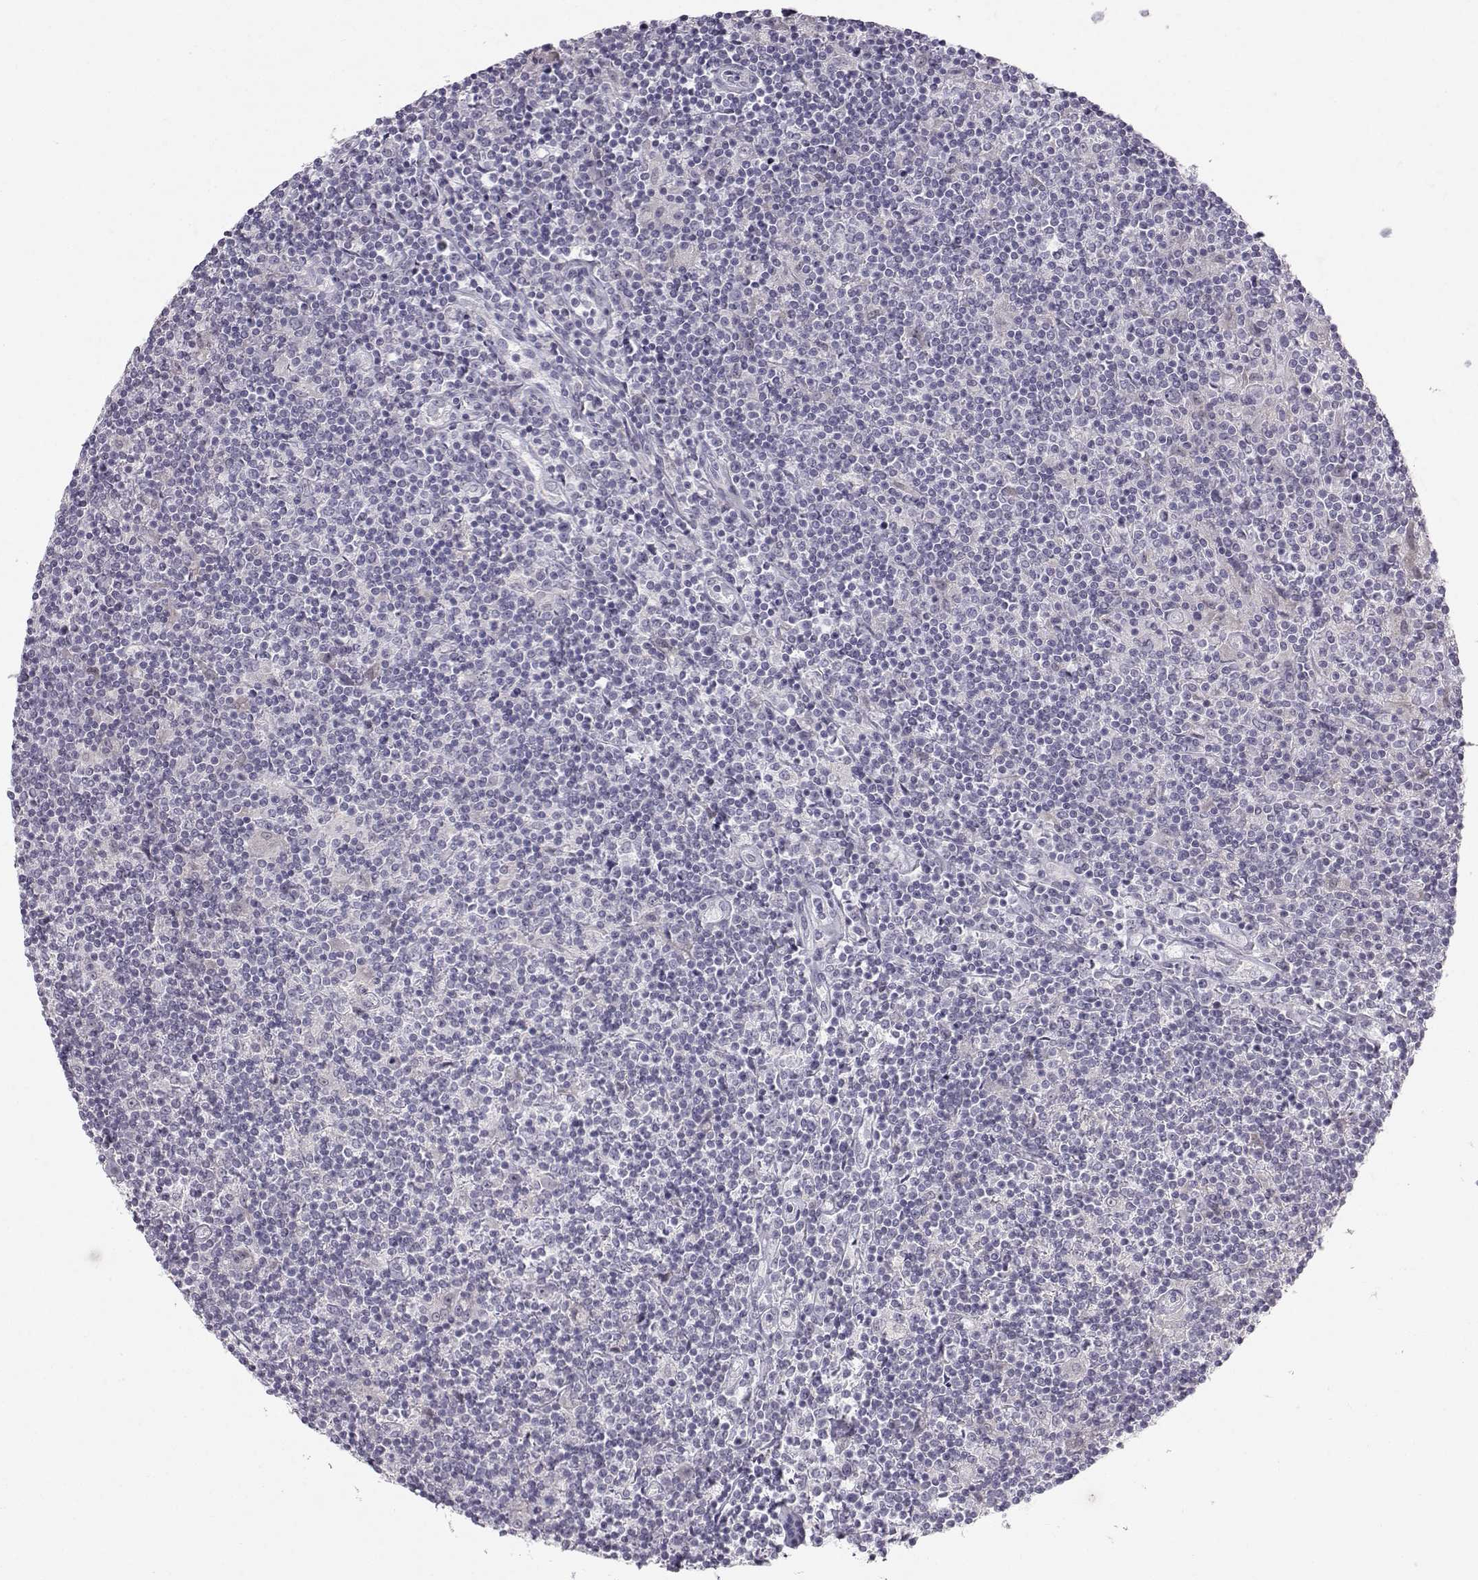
{"staining": {"intensity": "negative", "quantity": "none", "location": "none"}, "tissue": "lymphoma", "cell_type": "Tumor cells", "image_type": "cancer", "snomed": [{"axis": "morphology", "description": "Hodgkin's disease, NOS"}, {"axis": "topography", "description": "Lymph node"}], "caption": "There is no significant expression in tumor cells of Hodgkin's disease. (Stains: DAB IHC with hematoxylin counter stain, Microscopy: brightfield microscopy at high magnification).", "gene": "ZNF185", "patient": {"sex": "male", "age": 40}}